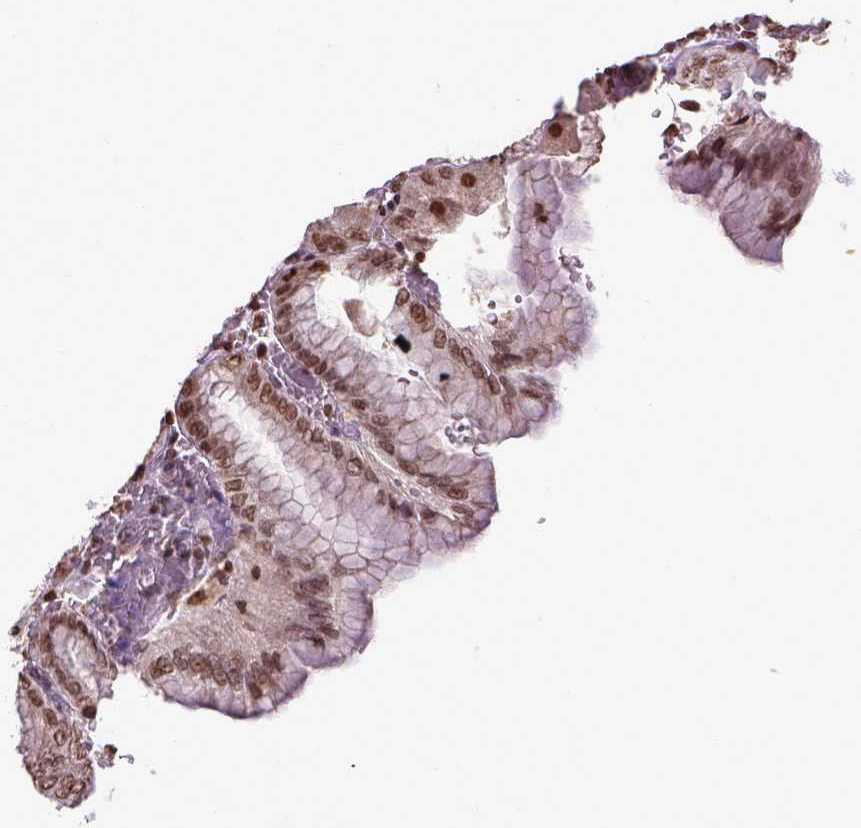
{"staining": {"intensity": "moderate", "quantity": ">75%", "location": "nuclear"}, "tissue": "stomach", "cell_type": "Glandular cells", "image_type": "normal", "snomed": [{"axis": "morphology", "description": "Normal tissue, NOS"}, {"axis": "topography", "description": "Stomach, upper"}, {"axis": "topography", "description": "Stomach"}, {"axis": "topography", "description": "Stomach, lower"}], "caption": "IHC histopathology image of unremarkable stomach: stomach stained using IHC demonstrates medium levels of moderate protein expression localized specifically in the nuclear of glandular cells, appearing as a nuclear brown color.", "gene": "ZNF75D", "patient": {"sex": "male", "age": 62}}